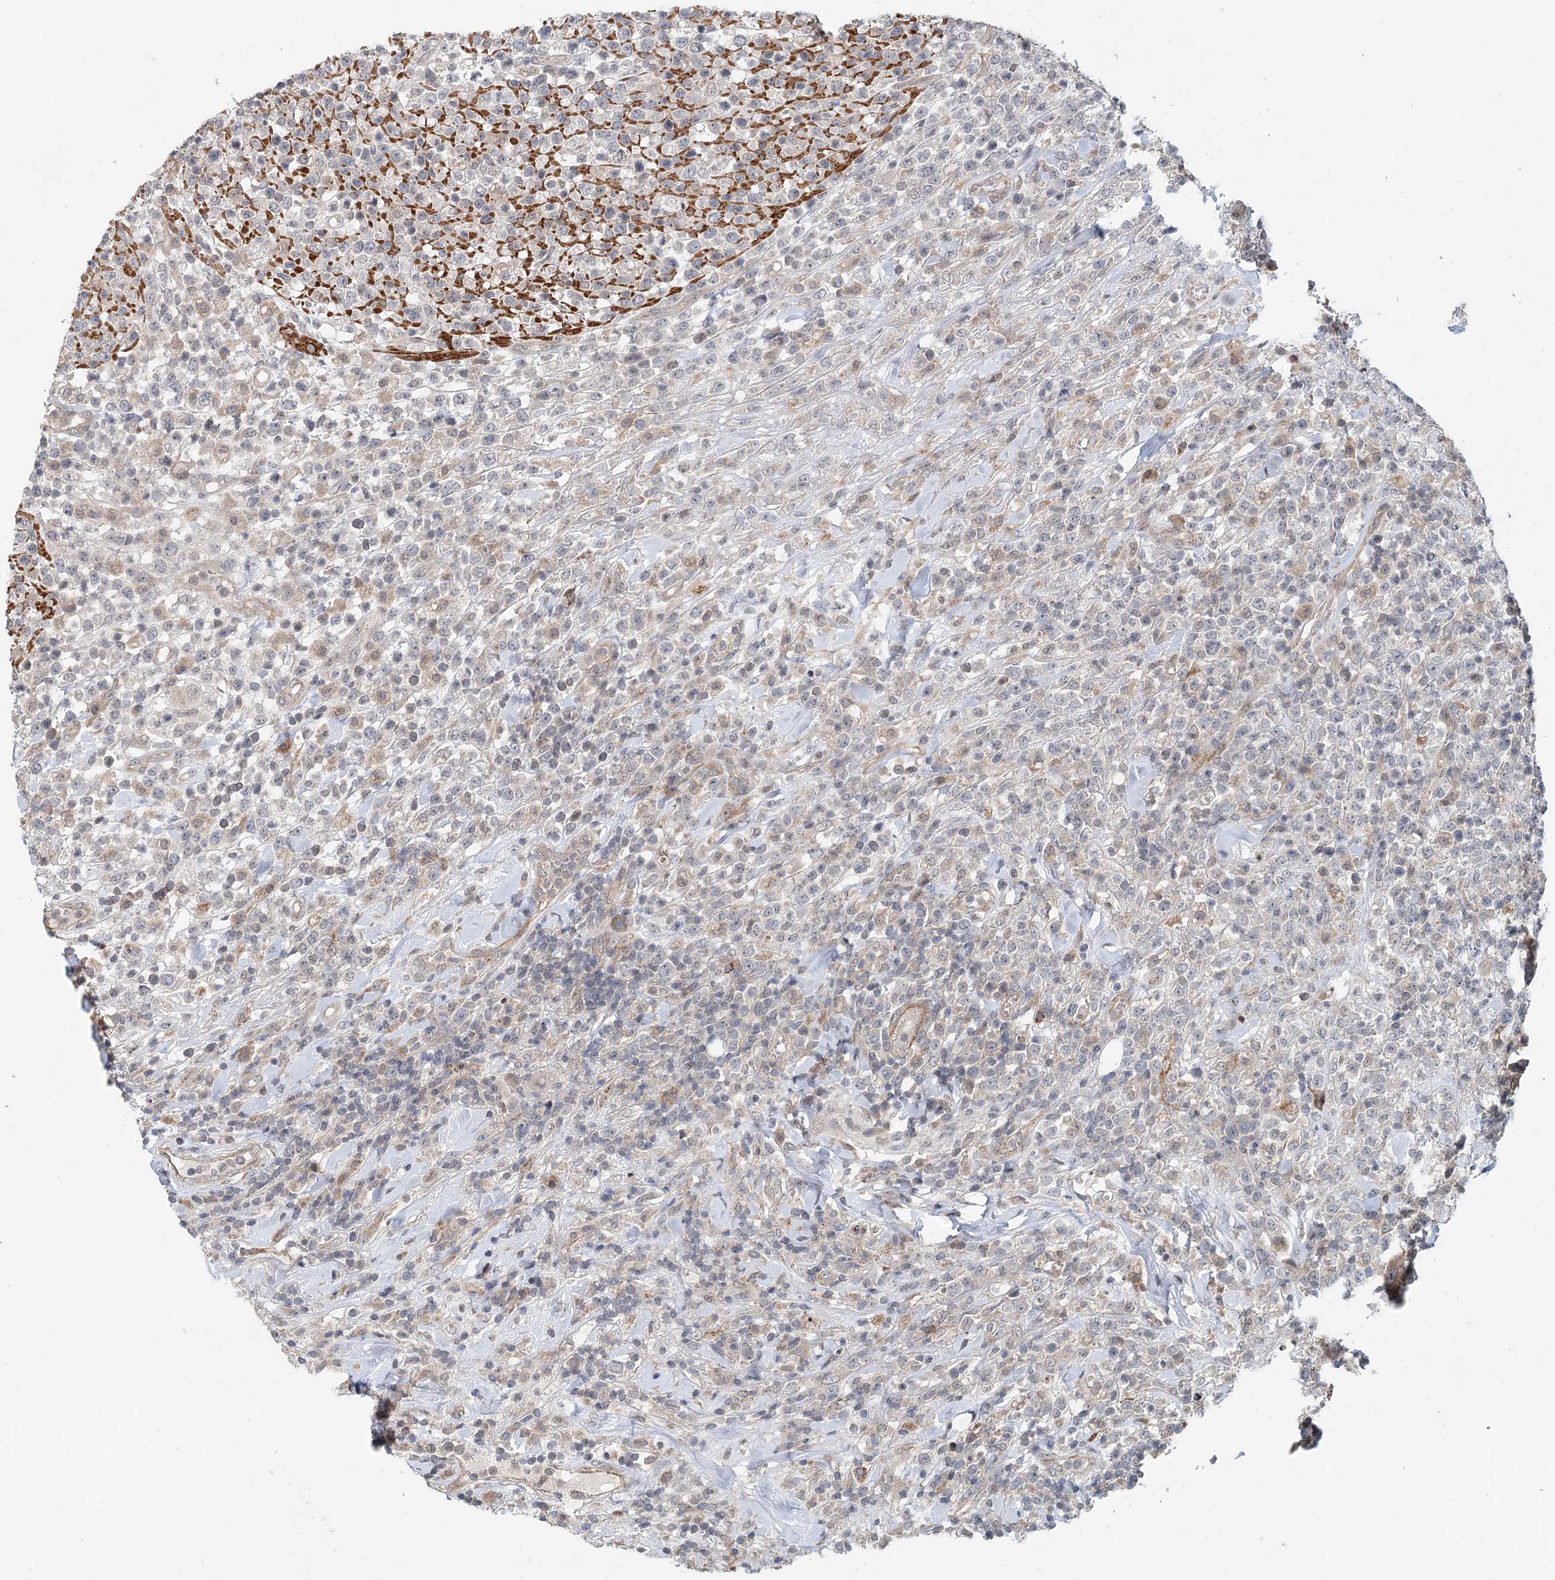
{"staining": {"intensity": "negative", "quantity": "none", "location": "none"}, "tissue": "lymphoma", "cell_type": "Tumor cells", "image_type": "cancer", "snomed": [{"axis": "morphology", "description": "Malignant lymphoma, non-Hodgkin's type, High grade"}, {"axis": "topography", "description": "Colon"}], "caption": "Image shows no protein positivity in tumor cells of high-grade malignant lymphoma, non-Hodgkin's type tissue.", "gene": "RNF111", "patient": {"sex": "female", "age": 53}}